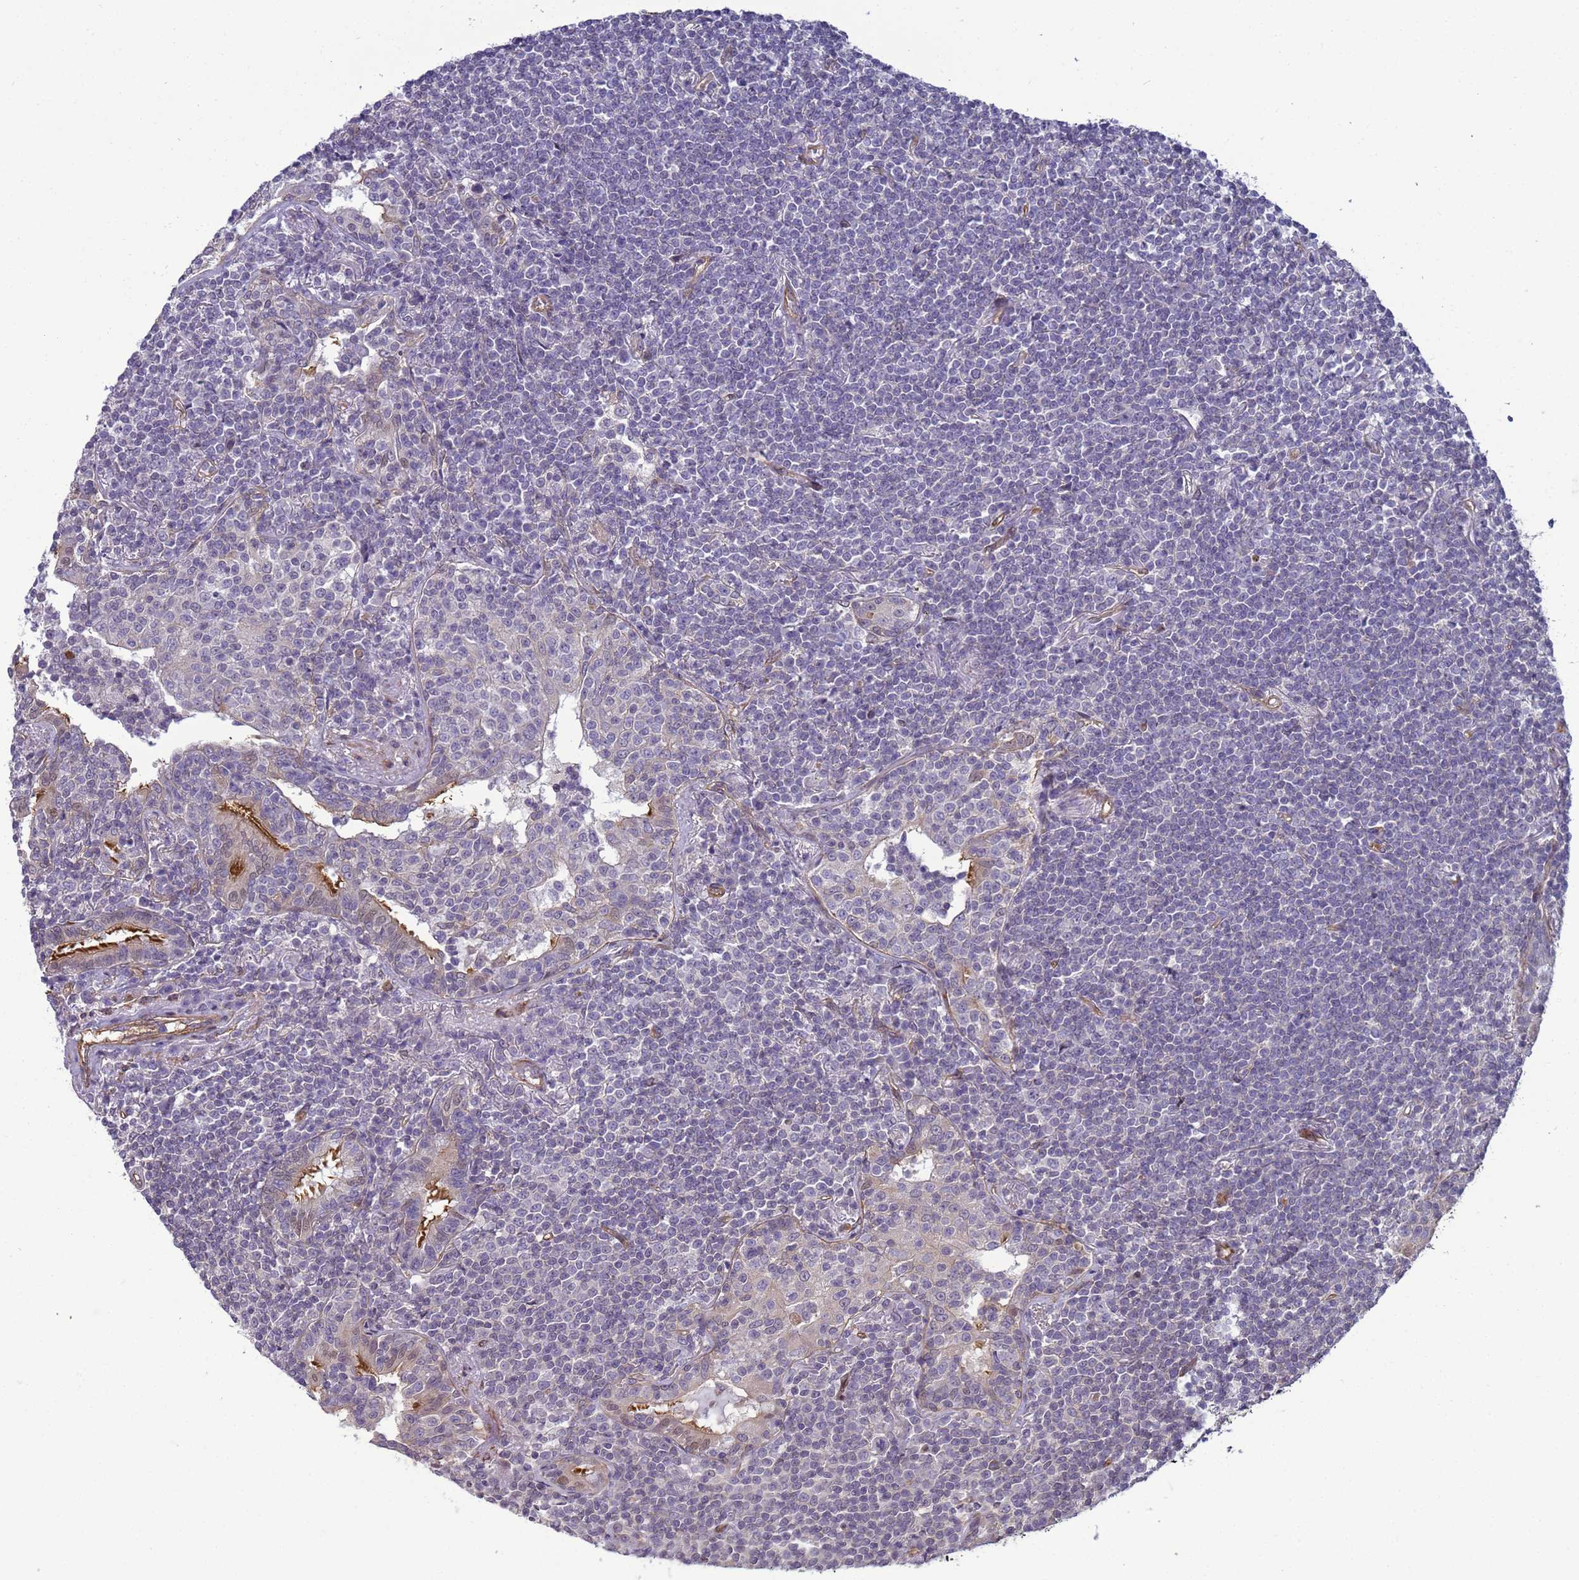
{"staining": {"intensity": "negative", "quantity": "none", "location": "none"}, "tissue": "lymphoma", "cell_type": "Tumor cells", "image_type": "cancer", "snomed": [{"axis": "morphology", "description": "Malignant lymphoma, non-Hodgkin's type, Low grade"}, {"axis": "topography", "description": "Lung"}], "caption": "A histopathology image of human malignant lymphoma, non-Hodgkin's type (low-grade) is negative for staining in tumor cells.", "gene": "ITGB4", "patient": {"sex": "female", "age": 71}}